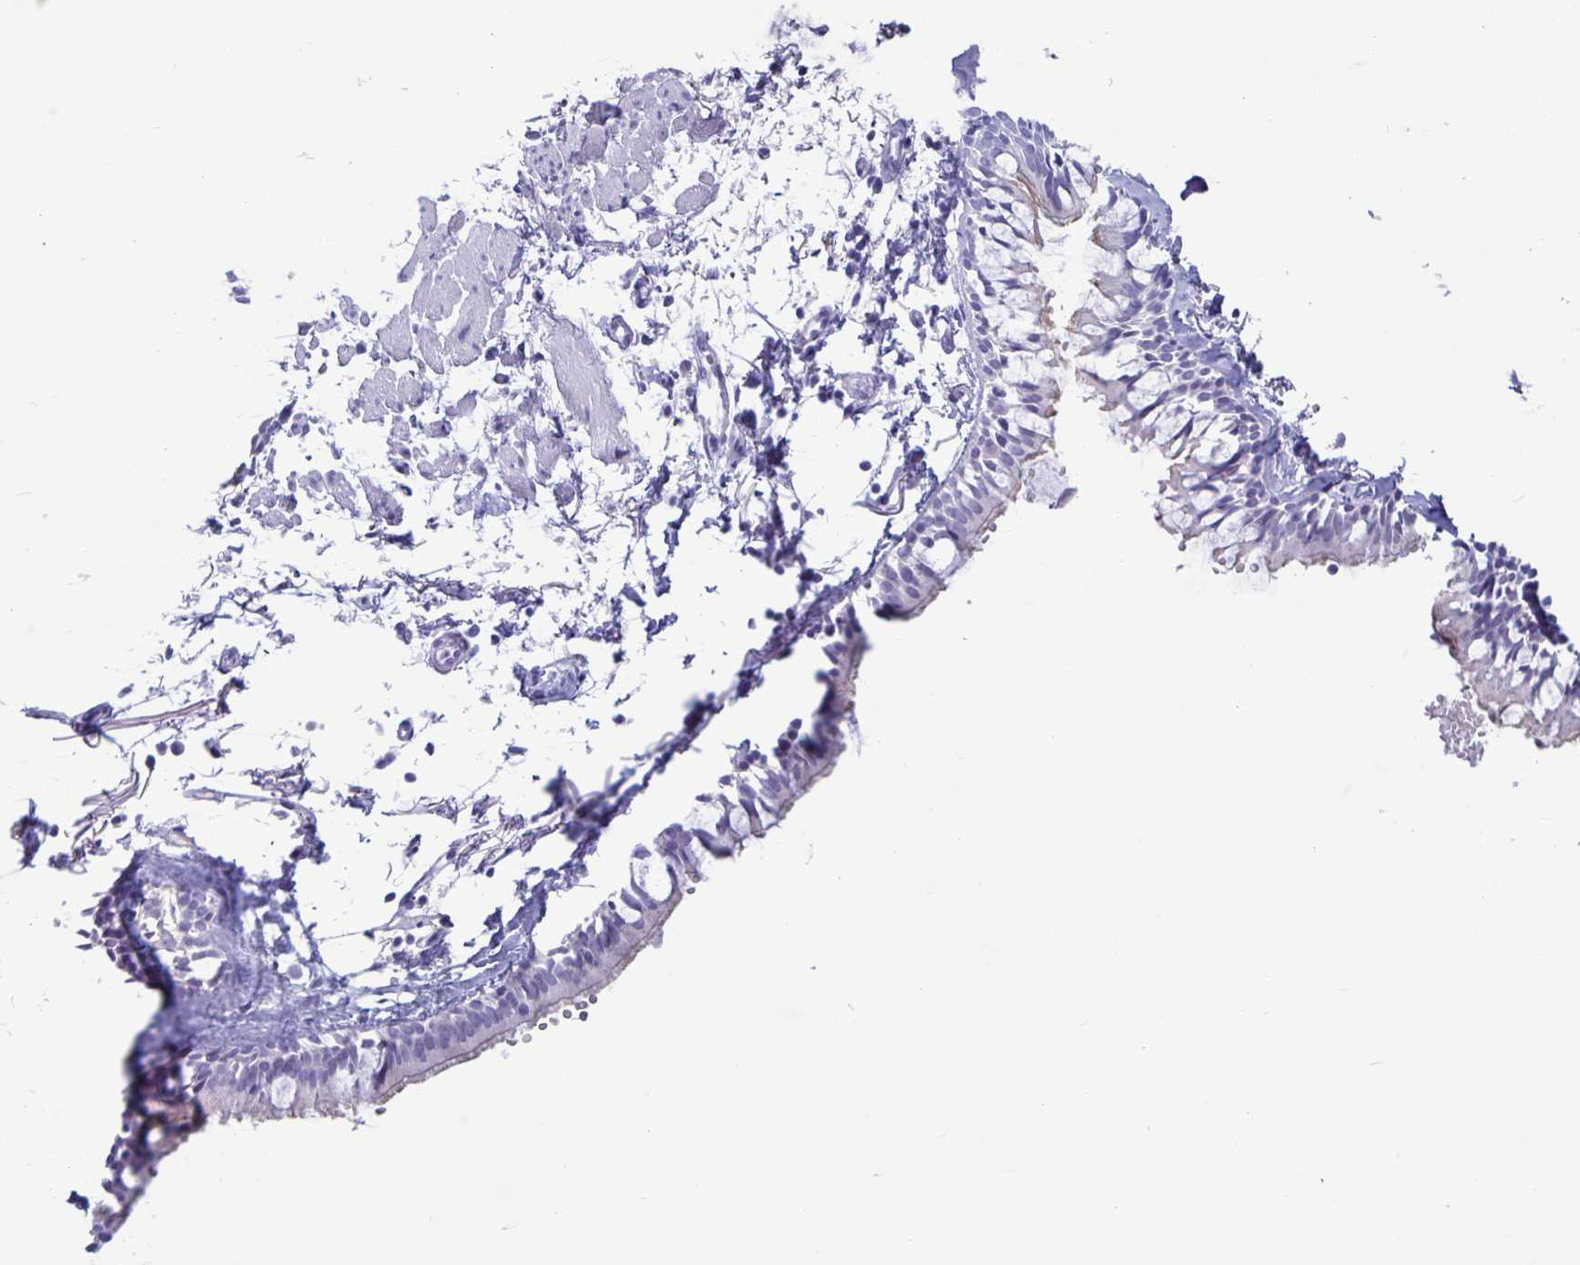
{"staining": {"intensity": "negative", "quantity": "none", "location": "none"}, "tissue": "bronchus", "cell_type": "Respiratory epithelial cells", "image_type": "normal", "snomed": [{"axis": "morphology", "description": "Normal tissue, NOS"}, {"axis": "topography", "description": "Cartilage tissue"}, {"axis": "topography", "description": "Bronchus"}, {"axis": "topography", "description": "Peripheral nerve tissue"}], "caption": "This is a micrograph of immunohistochemistry (IHC) staining of unremarkable bronchus, which shows no staining in respiratory epithelial cells. The staining was performed using DAB to visualize the protein expression in brown, while the nuclei were stained in blue with hematoxylin (Magnification: 20x).", "gene": "BPIFA3", "patient": {"sex": "female", "age": 59}}